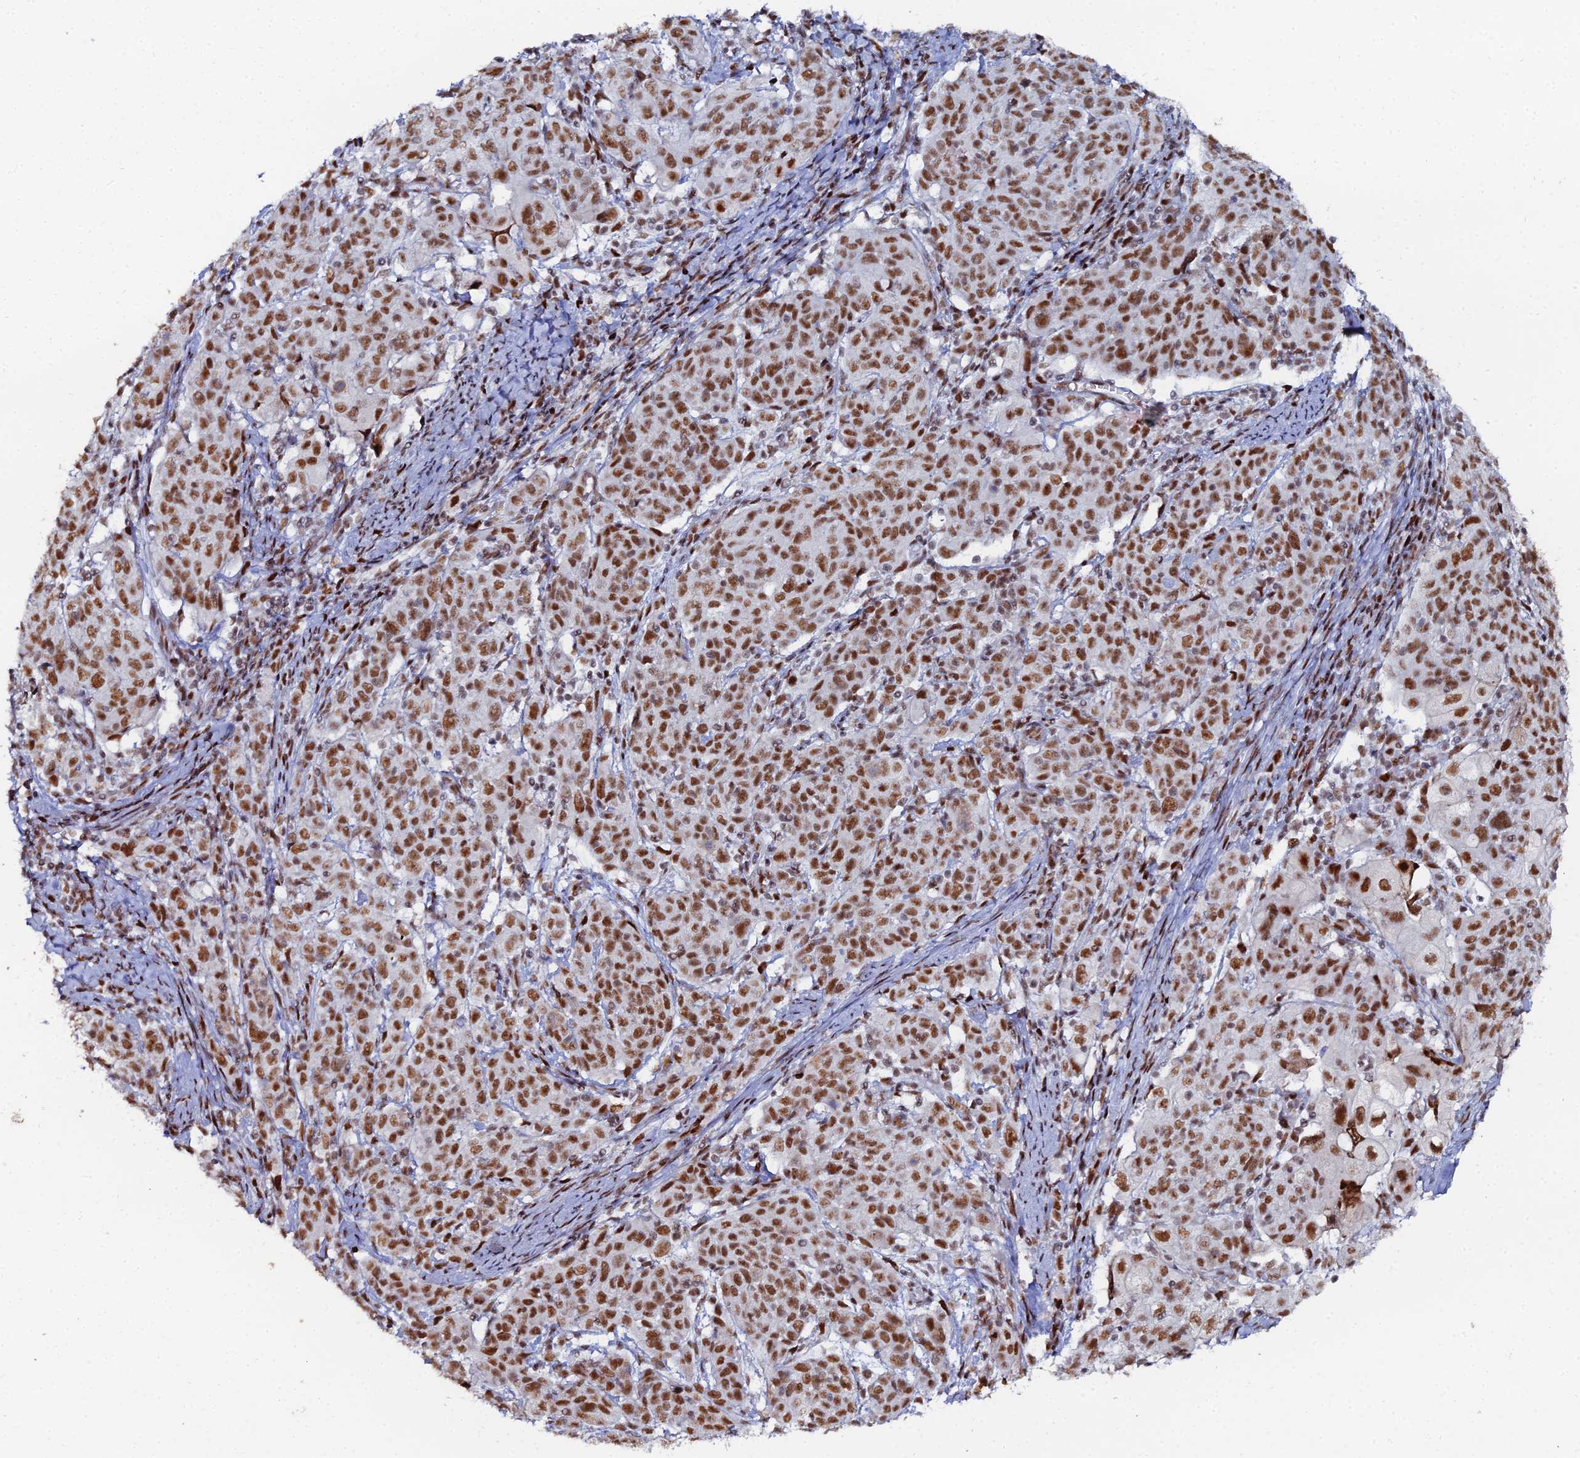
{"staining": {"intensity": "strong", "quantity": ">75%", "location": "nuclear"}, "tissue": "cervical cancer", "cell_type": "Tumor cells", "image_type": "cancer", "snomed": [{"axis": "morphology", "description": "Squamous cell carcinoma, NOS"}, {"axis": "topography", "description": "Cervix"}], "caption": "DAB (3,3'-diaminobenzidine) immunohistochemical staining of cervical cancer reveals strong nuclear protein positivity in about >75% of tumor cells.", "gene": "GSC2", "patient": {"sex": "female", "age": 67}}